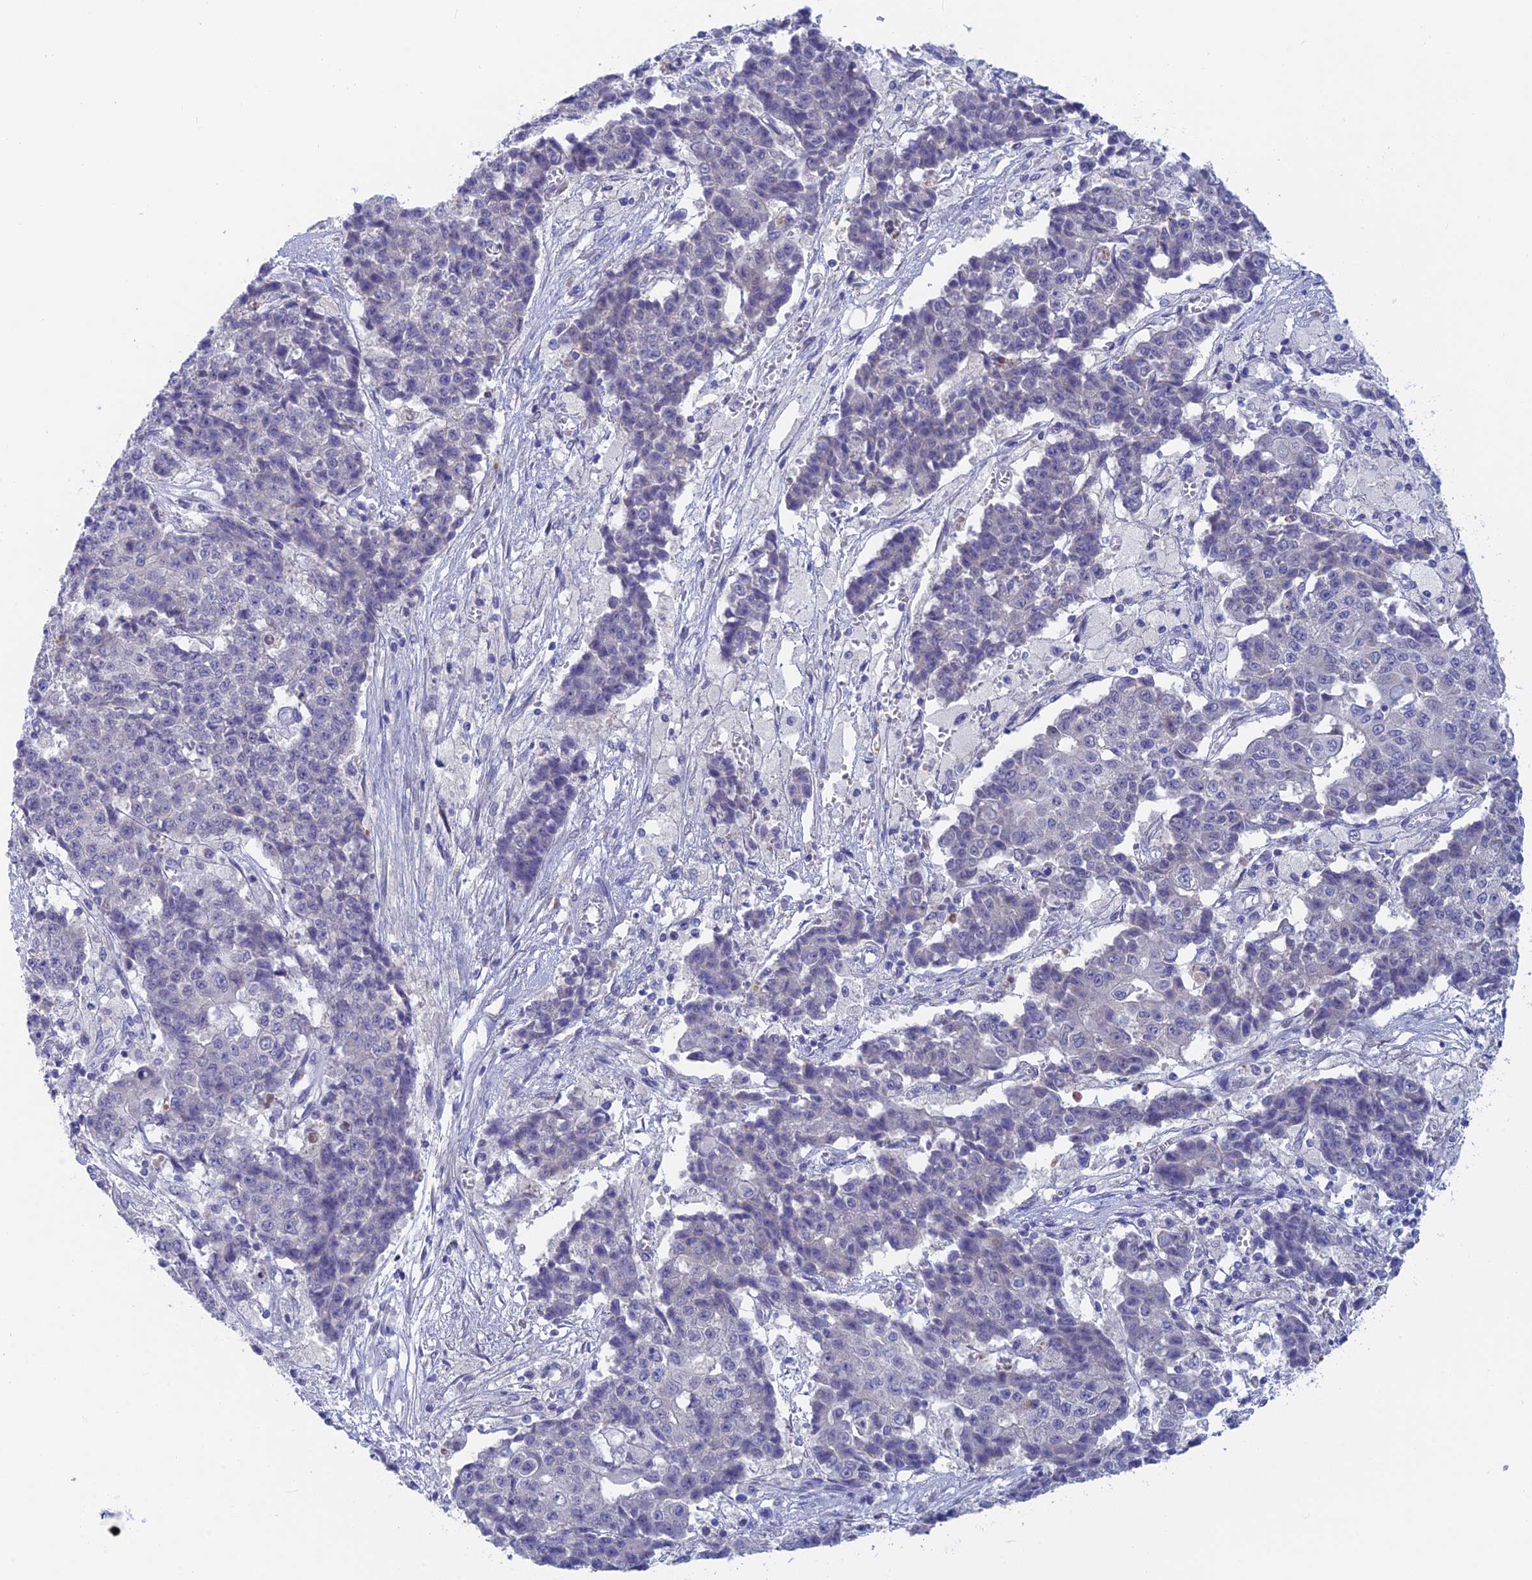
{"staining": {"intensity": "negative", "quantity": "none", "location": "none"}, "tissue": "ovarian cancer", "cell_type": "Tumor cells", "image_type": "cancer", "snomed": [{"axis": "morphology", "description": "Carcinoma, endometroid"}, {"axis": "topography", "description": "Appendix"}, {"axis": "topography", "description": "Ovary"}], "caption": "Immunohistochemical staining of ovarian cancer reveals no significant positivity in tumor cells.", "gene": "XPO7", "patient": {"sex": "female", "age": 42}}